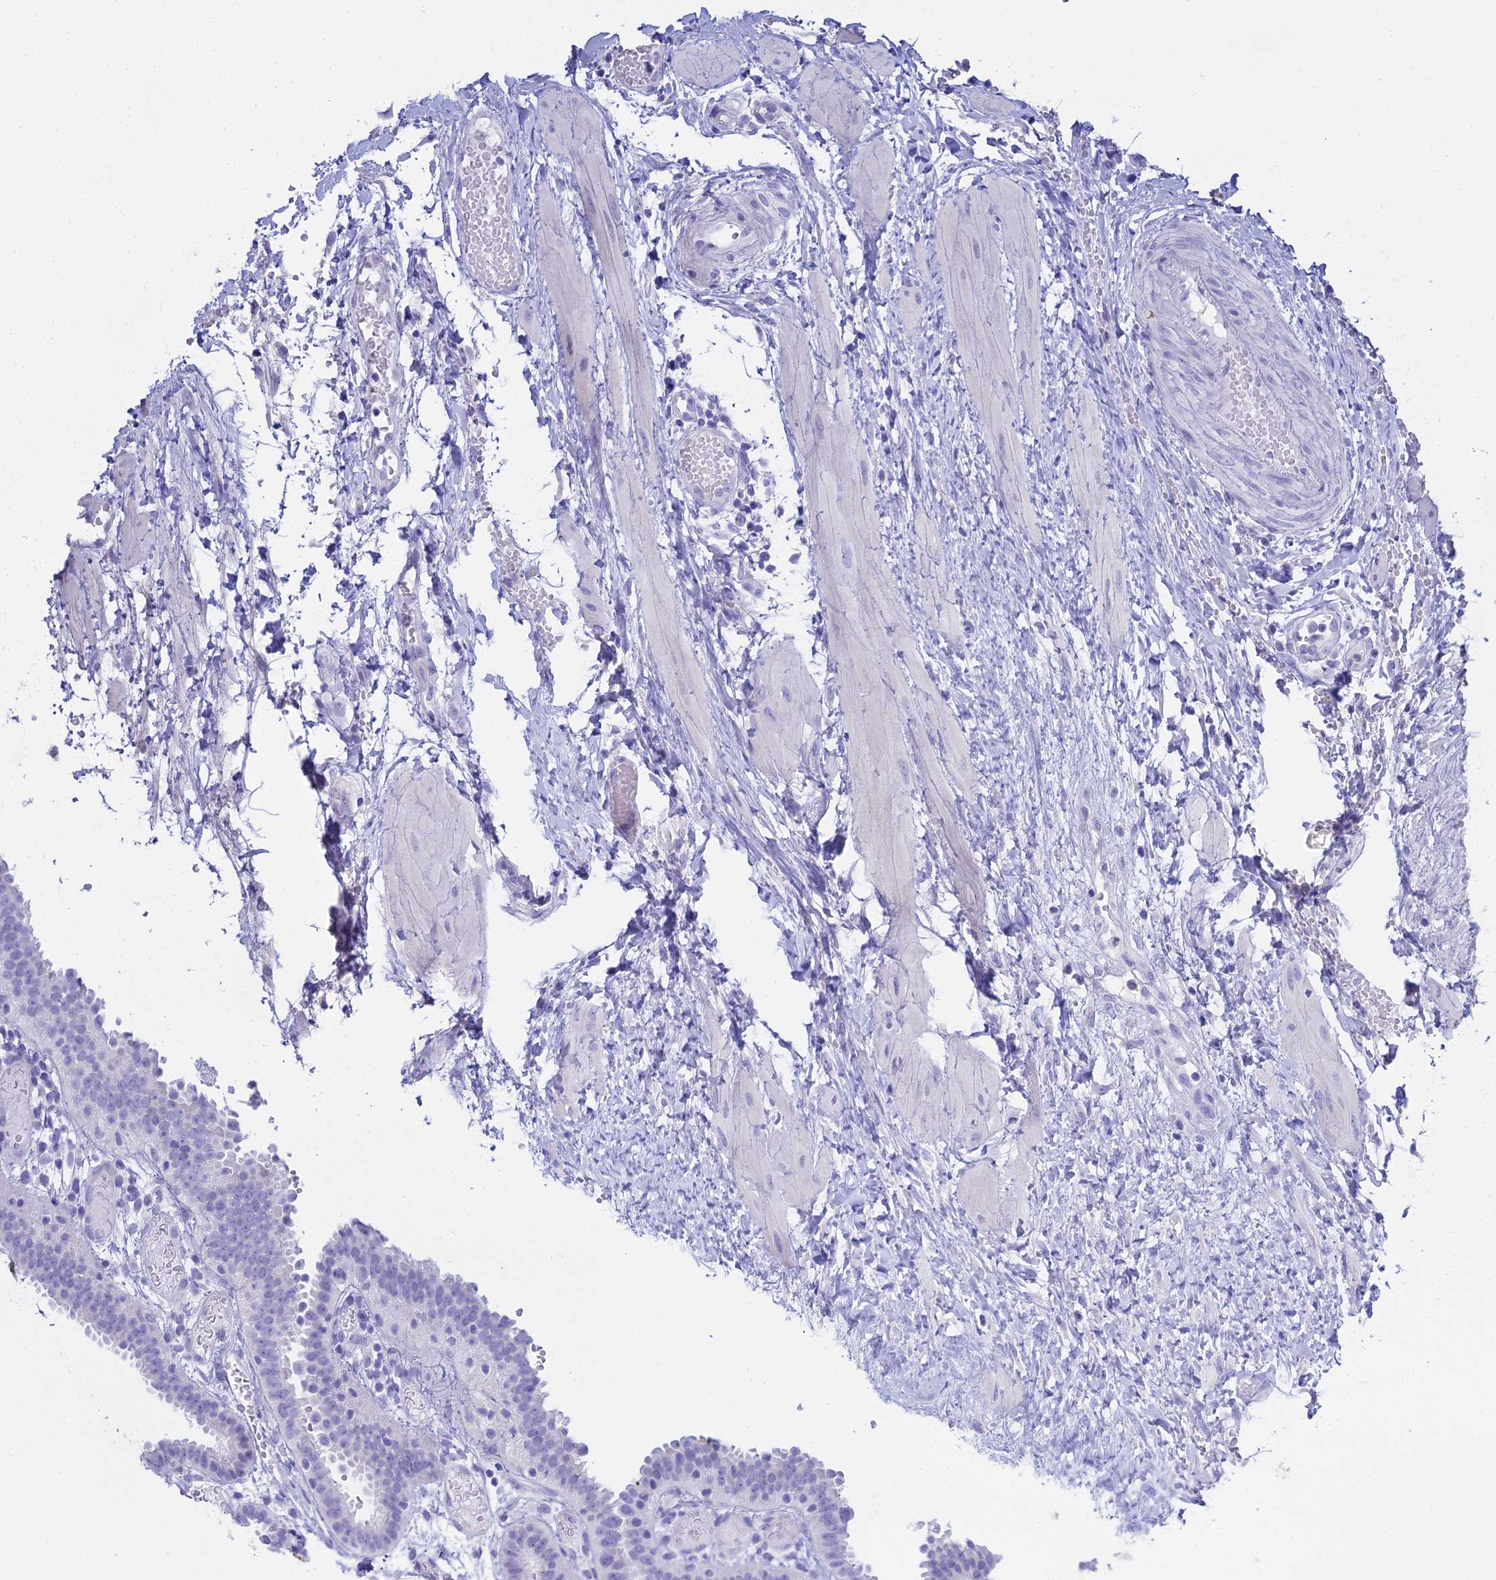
{"staining": {"intensity": "negative", "quantity": "none", "location": "none"}, "tissue": "fallopian tube", "cell_type": "Glandular cells", "image_type": "normal", "snomed": [{"axis": "morphology", "description": "Normal tissue, NOS"}, {"axis": "topography", "description": "Fallopian tube"}], "caption": "Glandular cells show no significant expression in normal fallopian tube. (DAB IHC visualized using brightfield microscopy, high magnification).", "gene": "S100A7", "patient": {"sex": "female", "age": 37}}